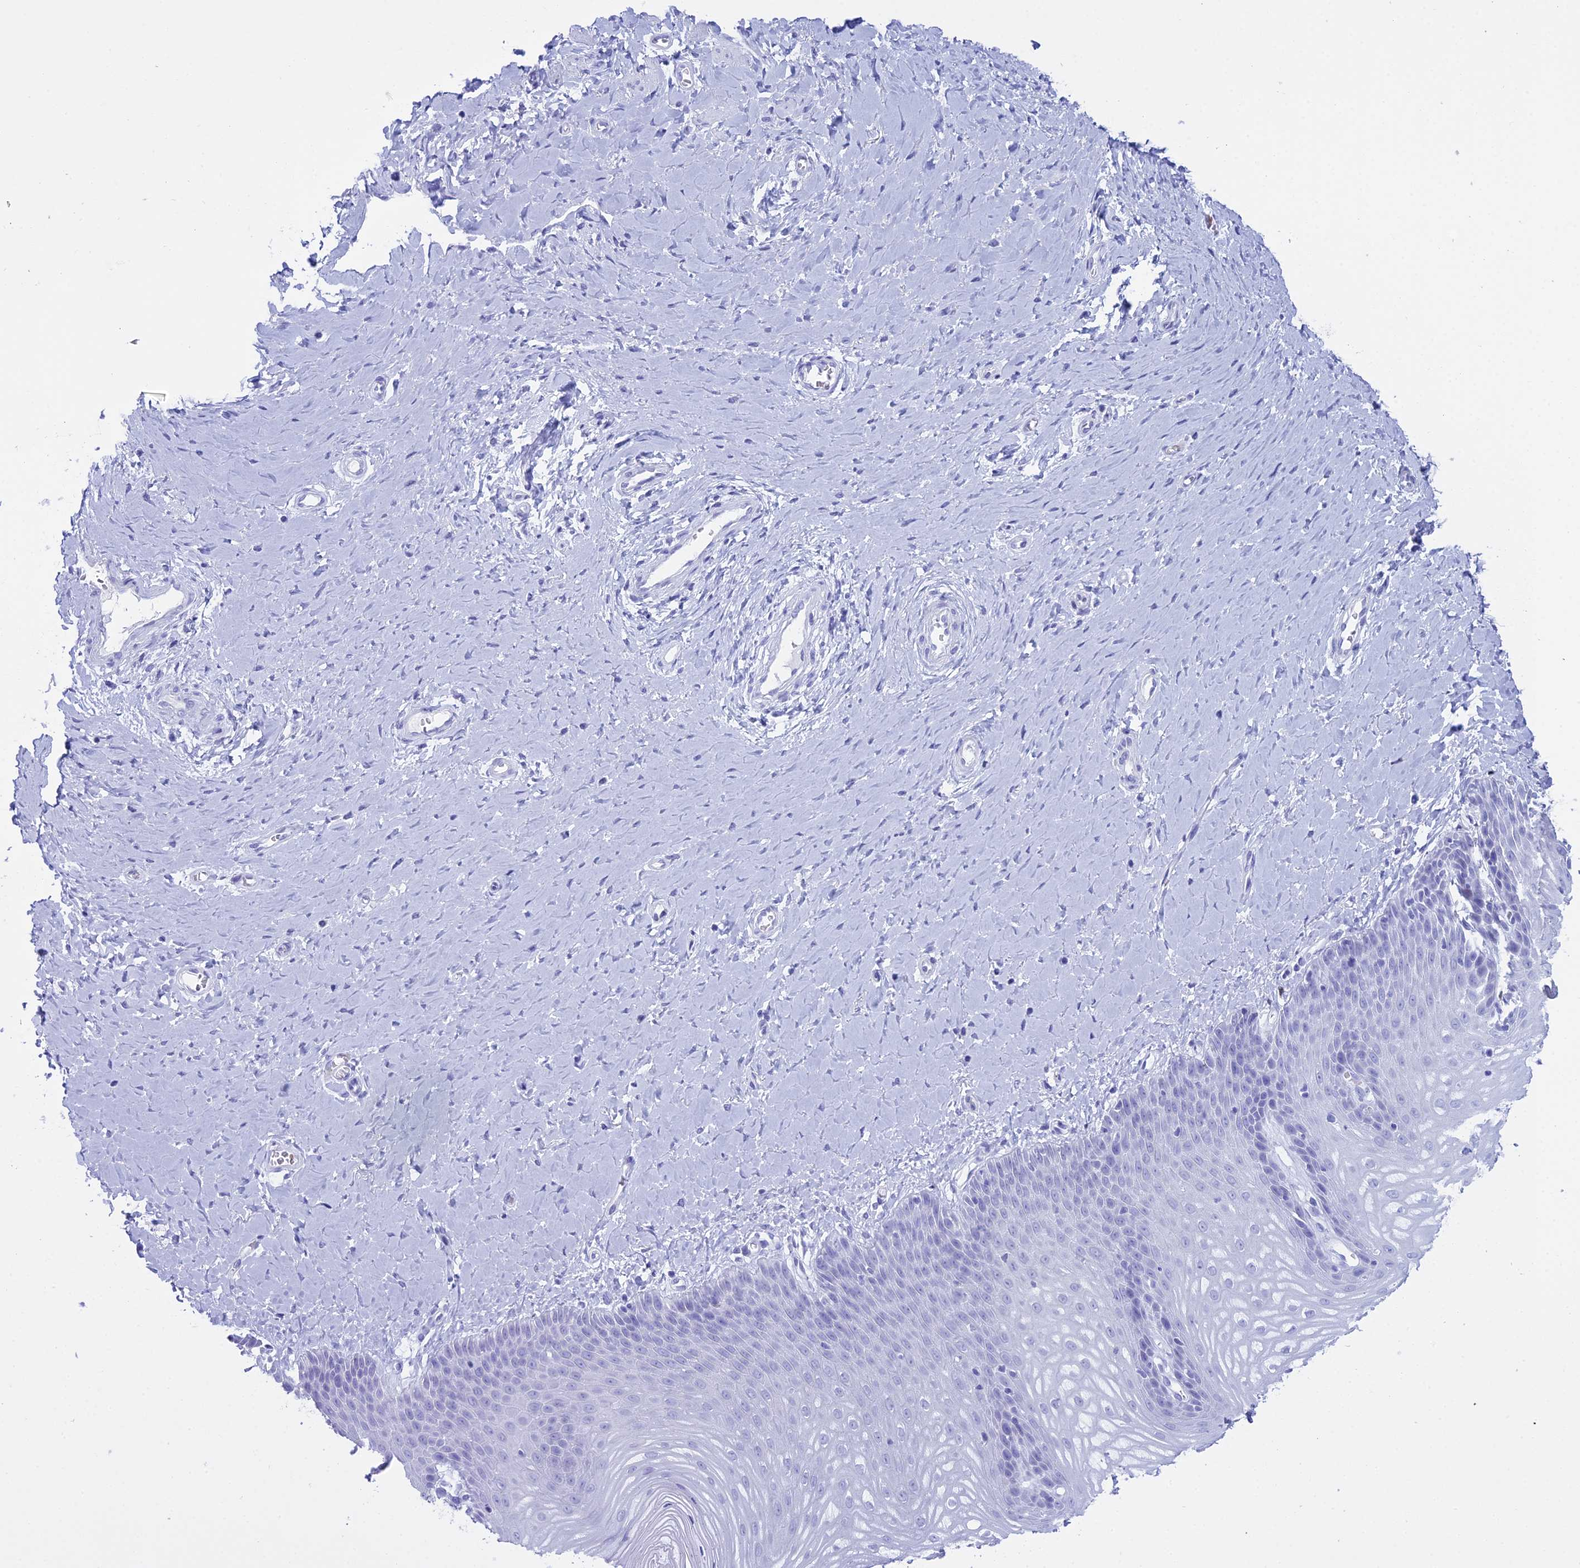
{"staining": {"intensity": "negative", "quantity": "none", "location": "none"}, "tissue": "vagina", "cell_type": "Squamous epithelial cells", "image_type": "normal", "snomed": [{"axis": "morphology", "description": "Normal tissue, NOS"}, {"axis": "topography", "description": "Vagina"}], "caption": "Photomicrograph shows no significant protein positivity in squamous epithelial cells of normal vagina. (DAB immunohistochemistry visualized using brightfield microscopy, high magnification).", "gene": "RNPS1", "patient": {"sex": "female", "age": 65}}